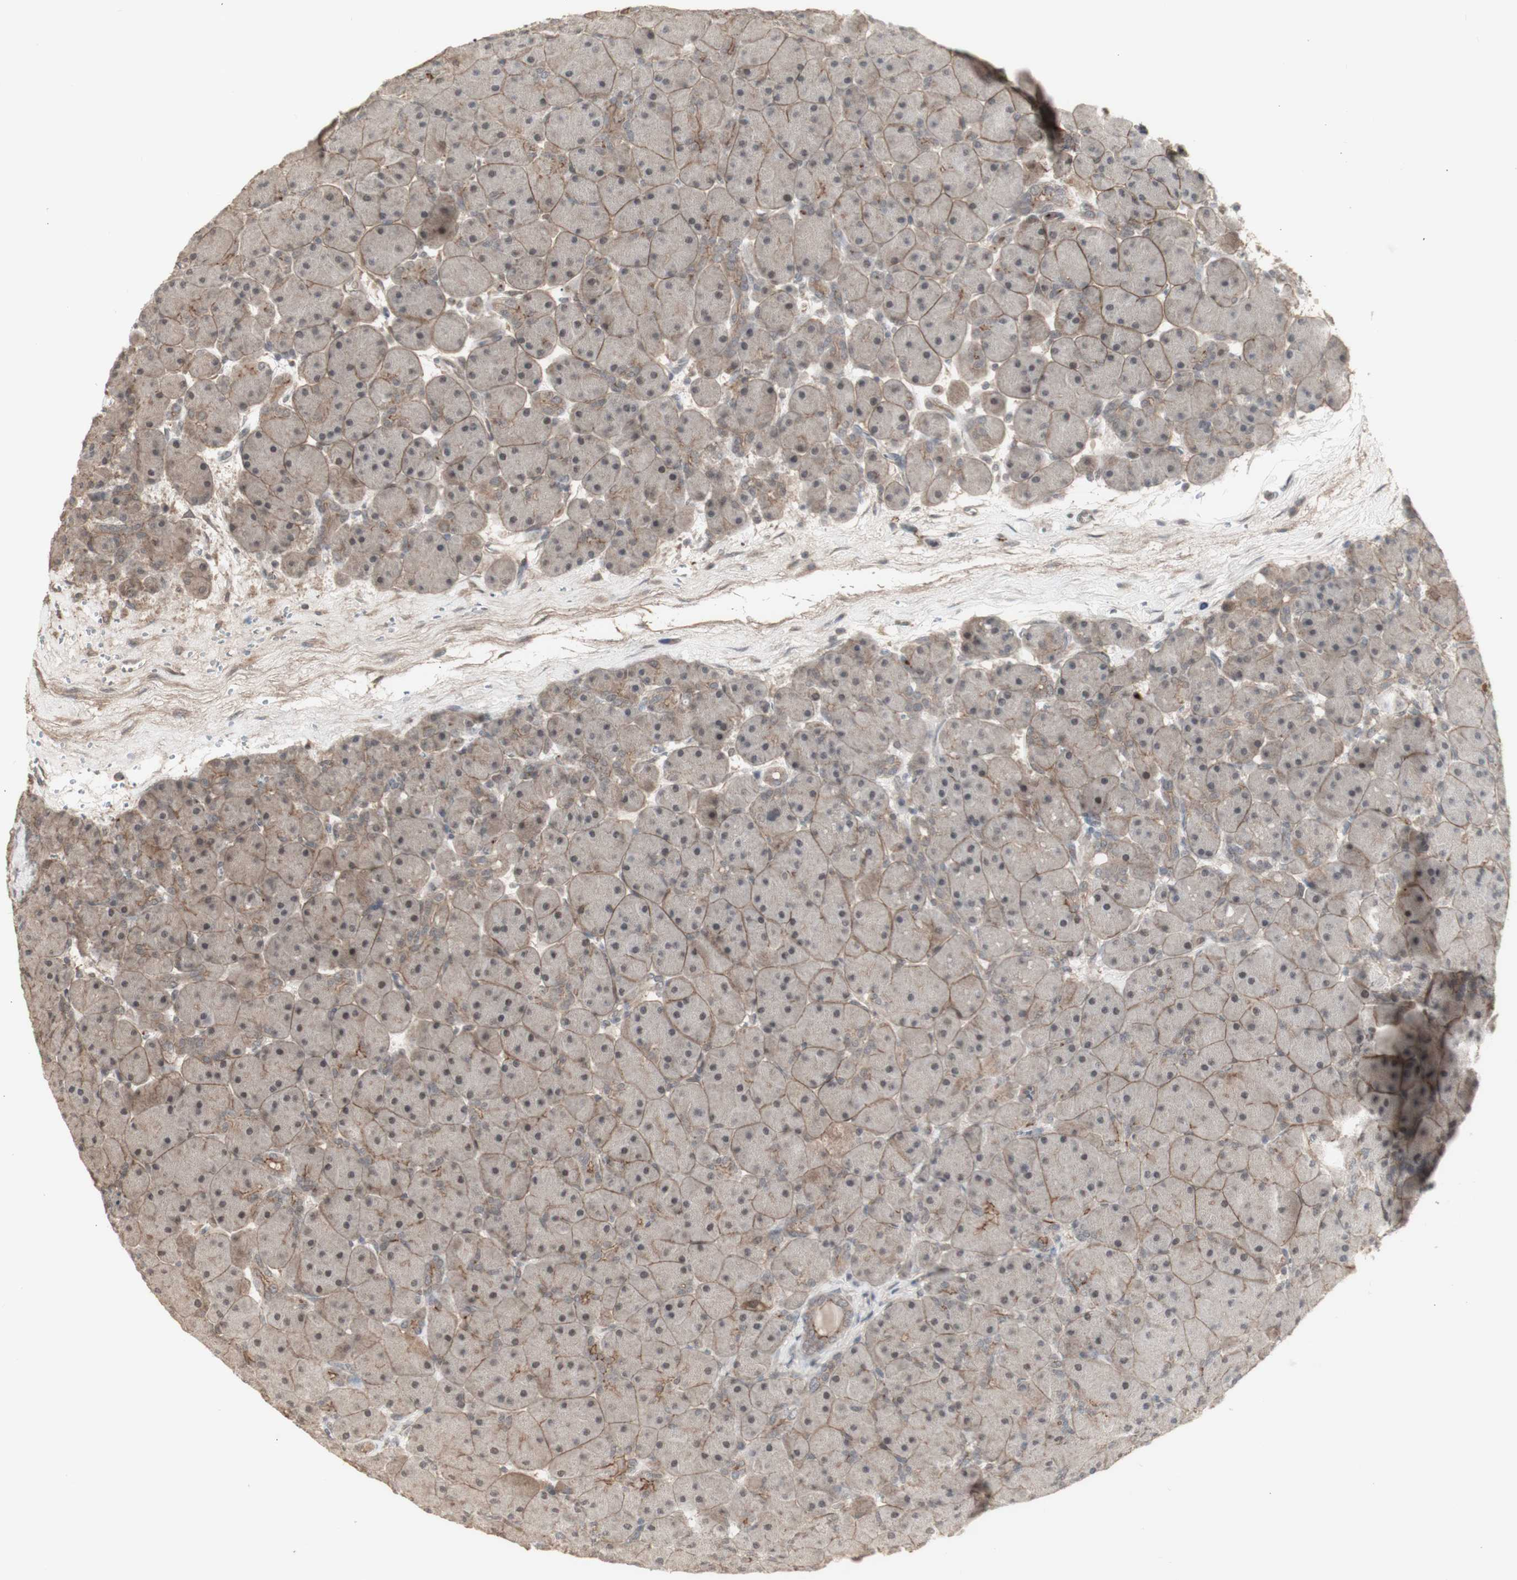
{"staining": {"intensity": "moderate", "quantity": ">75%", "location": "cytoplasmic/membranous,nuclear"}, "tissue": "pancreas", "cell_type": "Exocrine glandular cells", "image_type": "normal", "snomed": [{"axis": "morphology", "description": "Normal tissue, NOS"}, {"axis": "topography", "description": "Pancreas"}], "caption": "High-magnification brightfield microscopy of unremarkable pancreas stained with DAB (3,3'-diaminobenzidine) (brown) and counterstained with hematoxylin (blue). exocrine glandular cells exhibit moderate cytoplasmic/membranous,nuclear staining is identified in approximately>75% of cells. (Stains: DAB (3,3'-diaminobenzidine) in brown, nuclei in blue, Microscopy: brightfield microscopy at high magnification).", "gene": "ALOX12", "patient": {"sex": "male", "age": 66}}